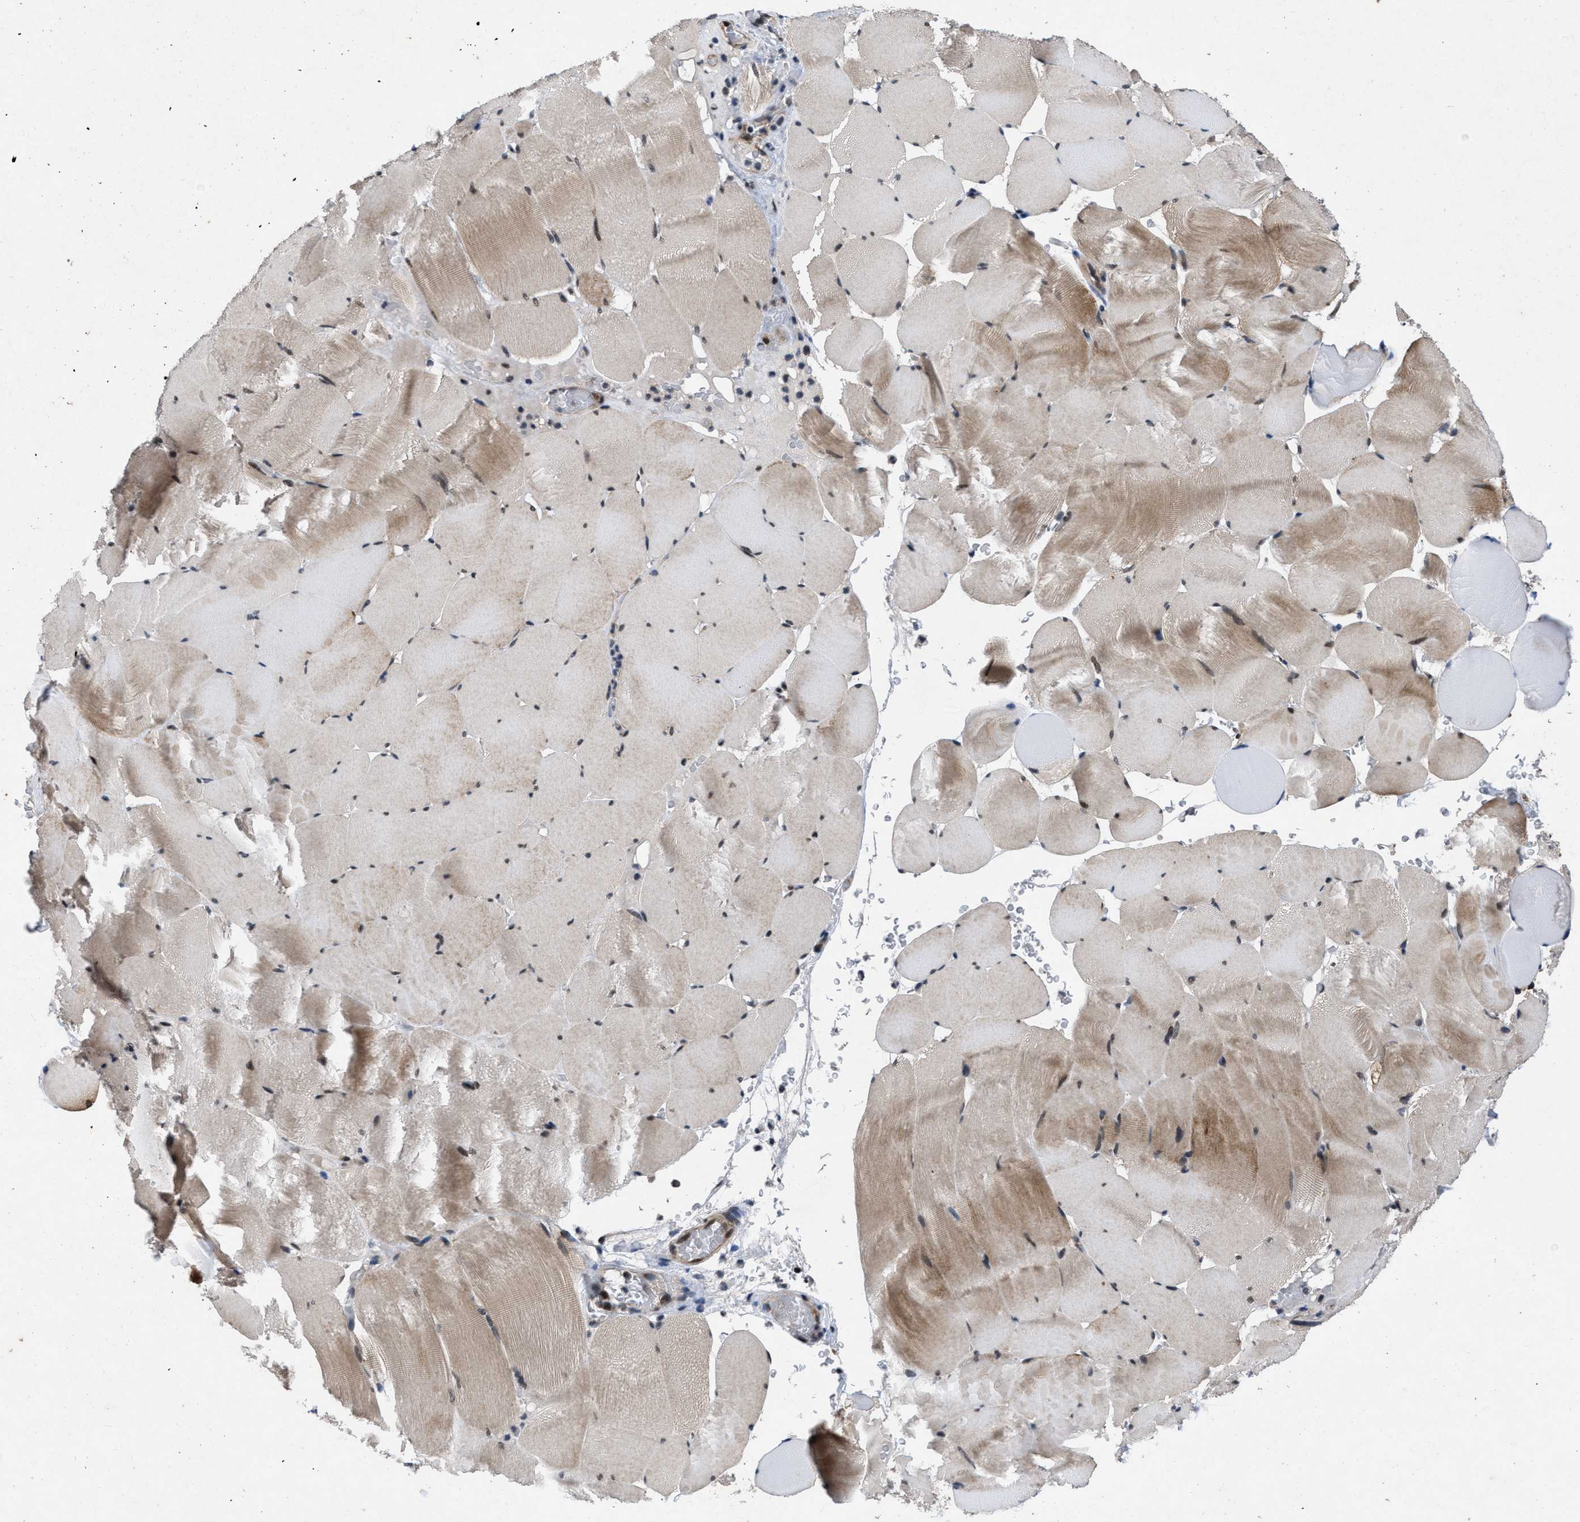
{"staining": {"intensity": "moderate", "quantity": "25%-75%", "location": "cytoplasmic/membranous"}, "tissue": "skeletal muscle", "cell_type": "Myocytes", "image_type": "normal", "snomed": [{"axis": "morphology", "description": "Normal tissue, NOS"}, {"axis": "topography", "description": "Skeletal muscle"}], "caption": "Protein staining demonstrates moderate cytoplasmic/membranous staining in about 25%-75% of myocytes in unremarkable skeletal muscle.", "gene": "ZNHIT1", "patient": {"sex": "male", "age": 62}}